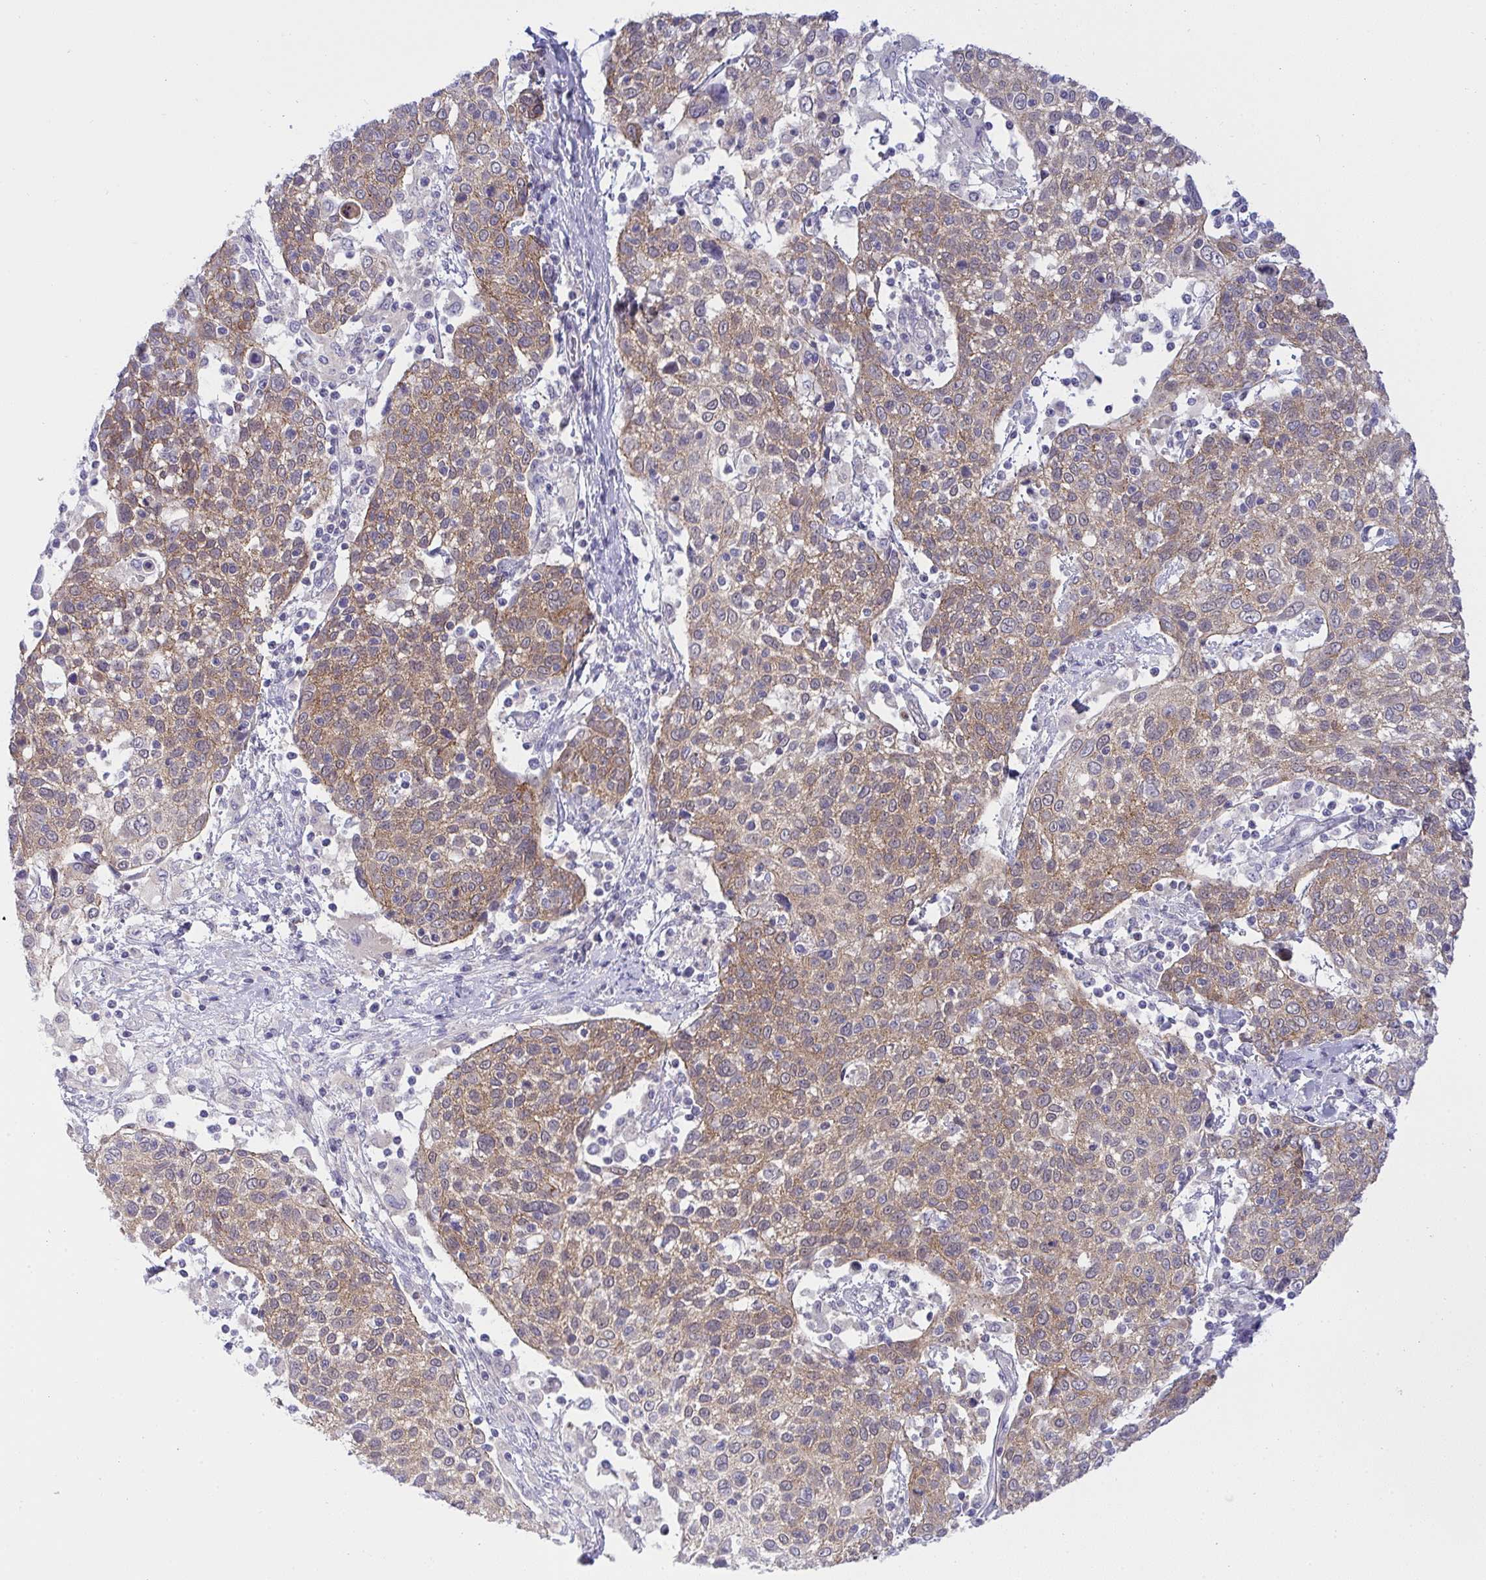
{"staining": {"intensity": "moderate", "quantity": ">75%", "location": "cytoplasmic/membranous"}, "tissue": "cervical cancer", "cell_type": "Tumor cells", "image_type": "cancer", "snomed": [{"axis": "morphology", "description": "Squamous cell carcinoma, NOS"}, {"axis": "topography", "description": "Cervix"}], "caption": "IHC image of neoplastic tissue: cervical cancer (squamous cell carcinoma) stained using immunohistochemistry reveals medium levels of moderate protein expression localized specifically in the cytoplasmic/membranous of tumor cells, appearing as a cytoplasmic/membranous brown color.", "gene": "HOXD12", "patient": {"sex": "female", "age": 61}}